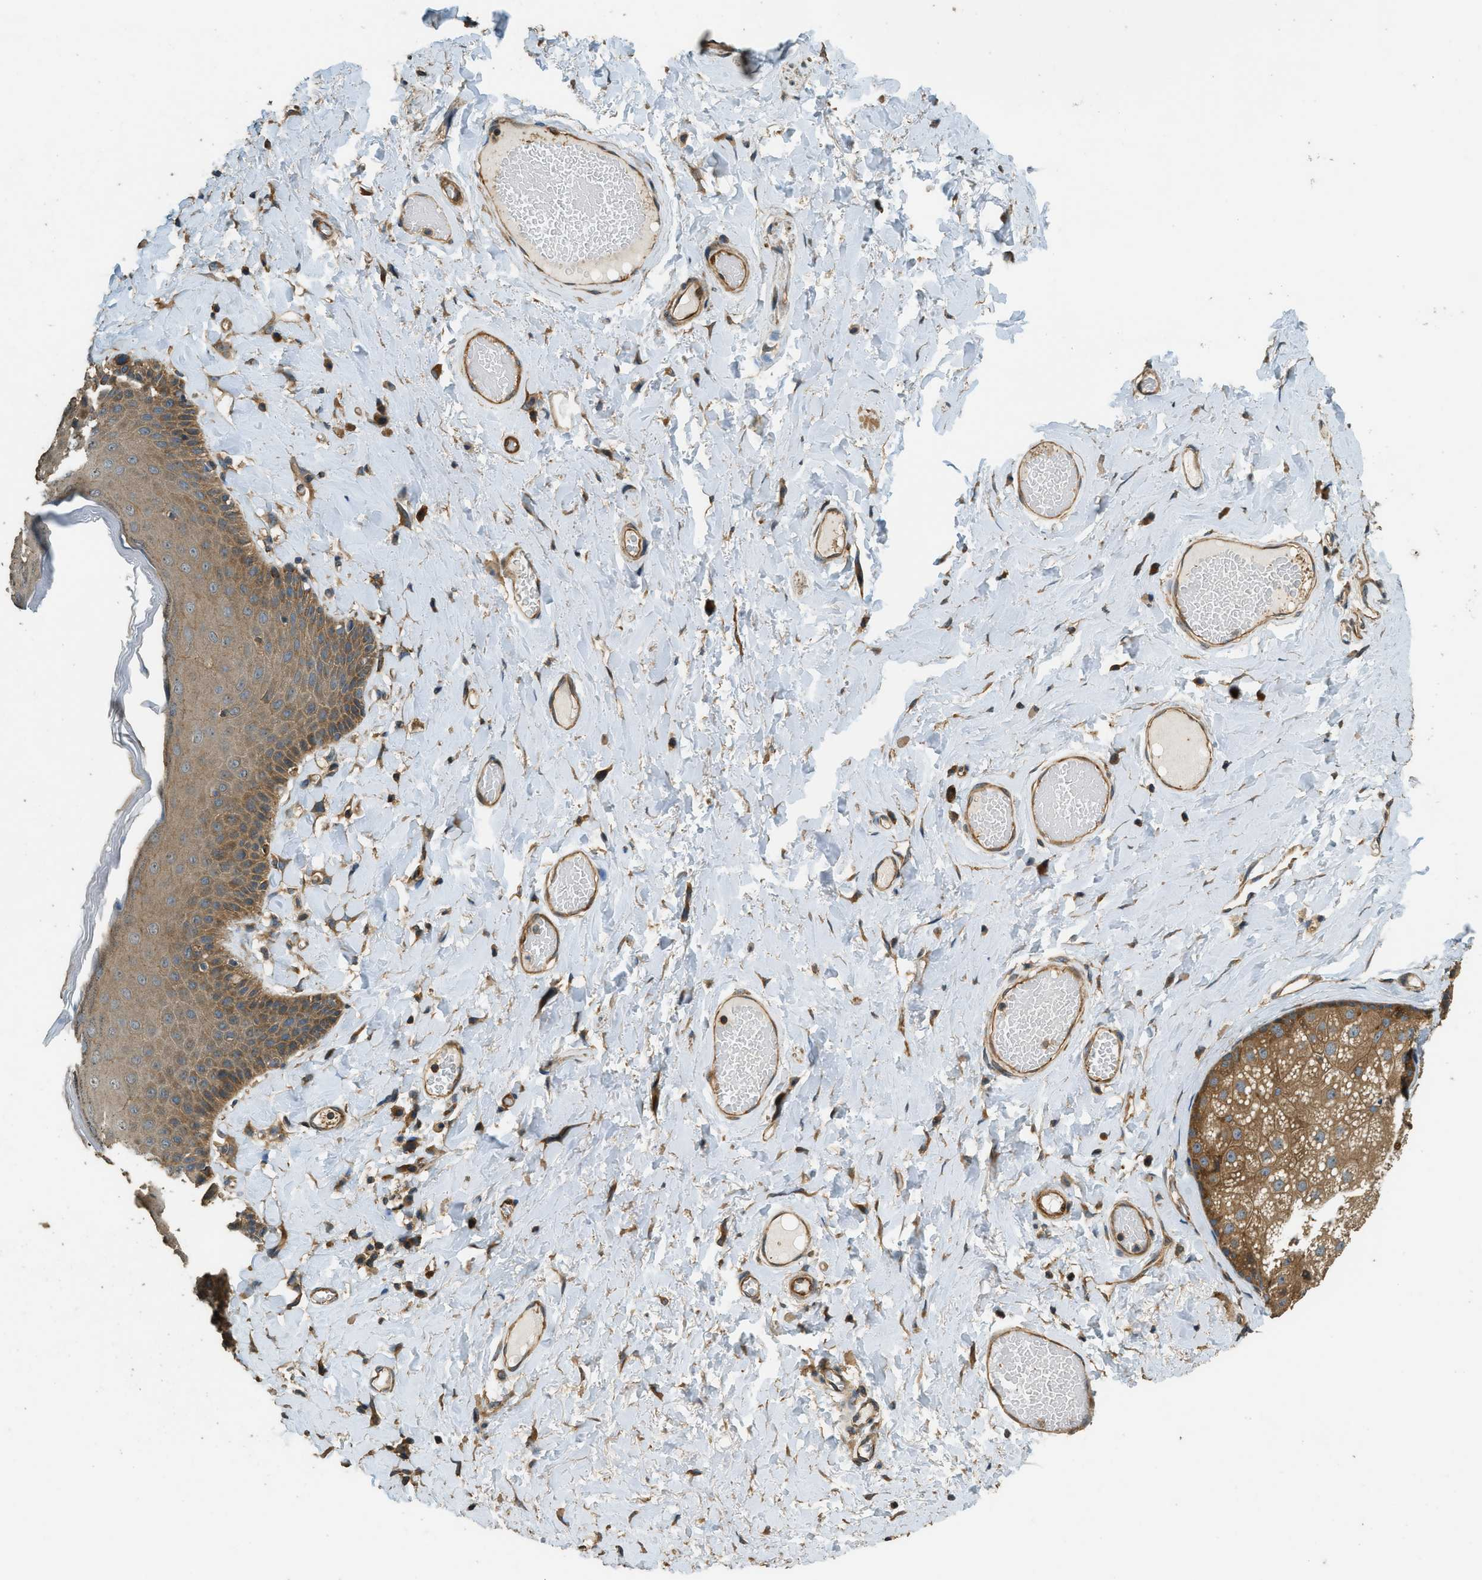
{"staining": {"intensity": "moderate", "quantity": ">75%", "location": "cytoplasmic/membranous"}, "tissue": "skin", "cell_type": "Epidermal cells", "image_type": "normal", "snomed": [{"axis": "morphology", "description": "Normal tissue, NOS"}, {"axis": "topography", "description": "Anal"}], "caption": "Skin stained with immunohistochemistry reveals moderate cytoplasmic/membranous expression in about >75% of epidermal cells. Immunohistochemistry stains the protein in brown and the nuclei are stained blue.", "gene": "MARS1", "patient": {"sex": "male", "age": 69}}